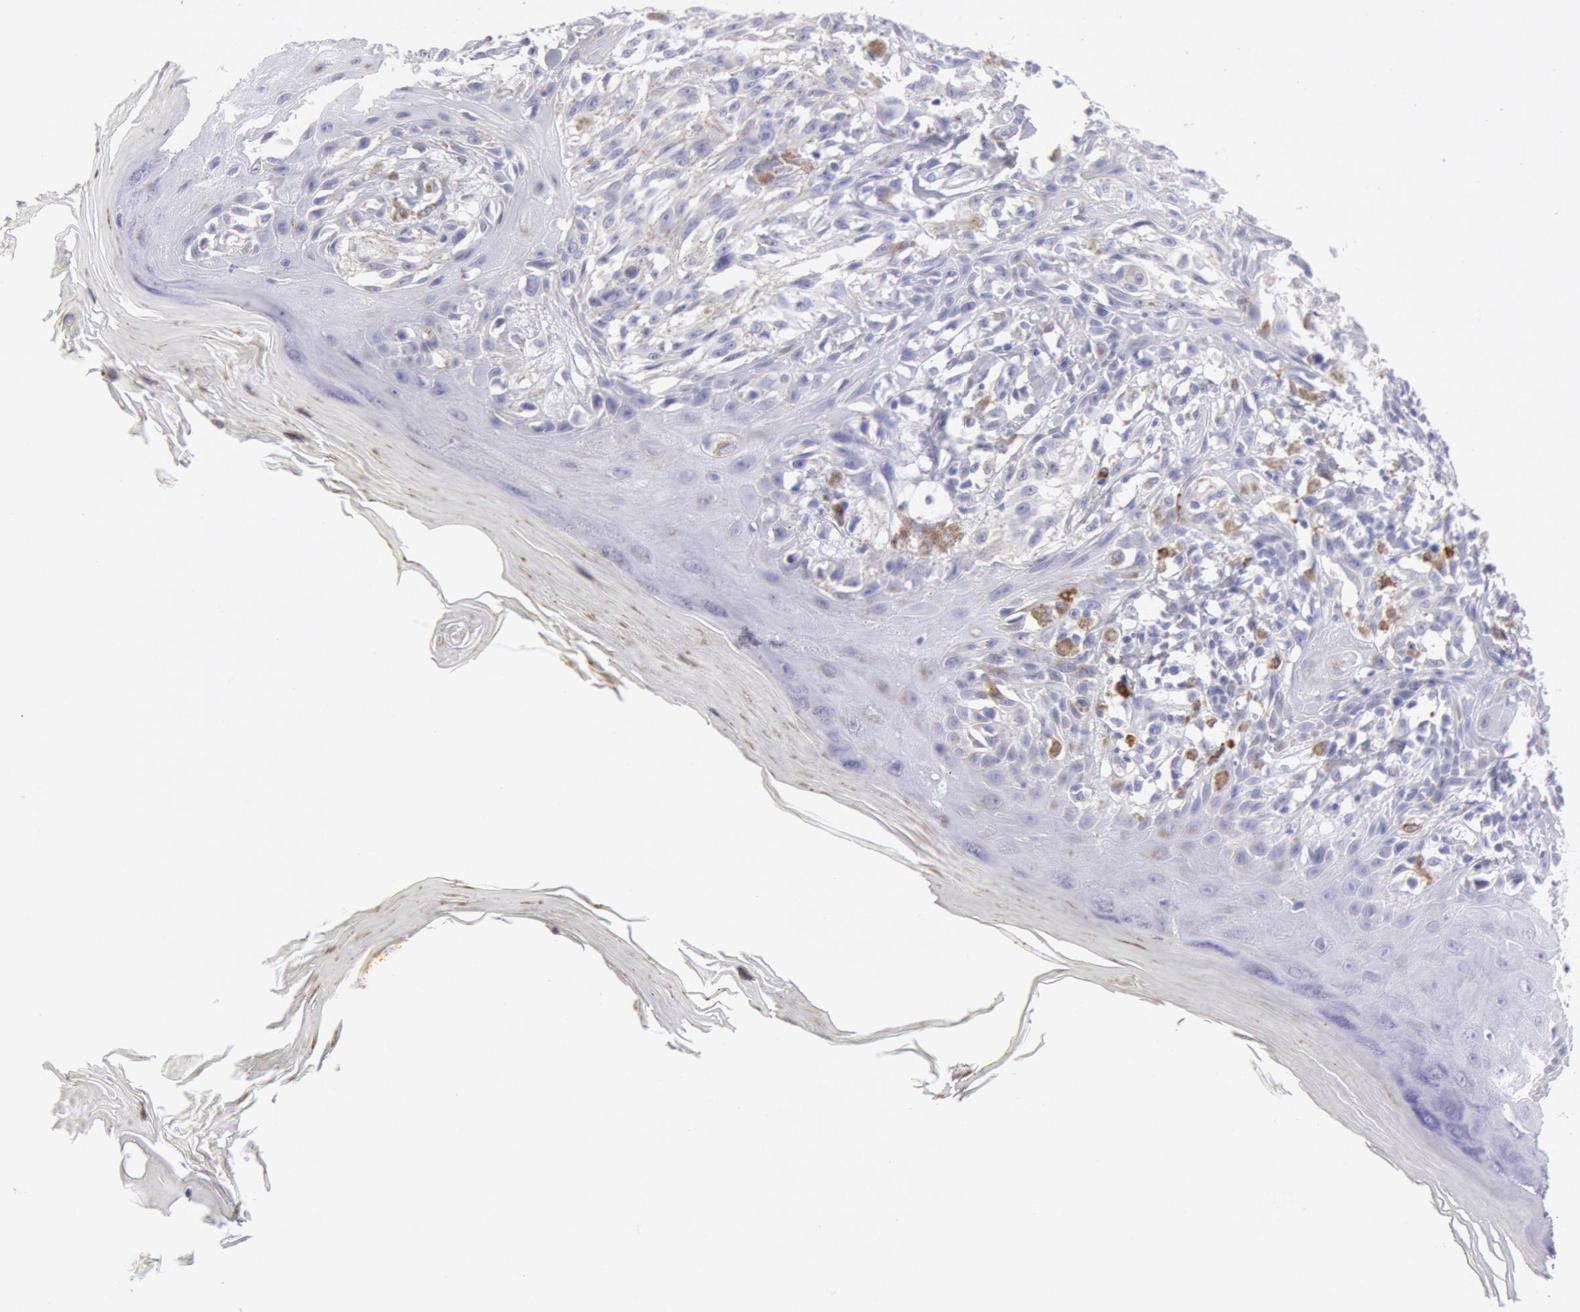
{"staining": {"intensity": "negative", "quantity": "none", "location": "none"}, "tissue": "melanoma", "cell_type": "Tumor cells", "image_type": "cancer", "snomed": [{"axis": "morphology", "description": "Malignant melanoma, NOS"}, {"axis": "topography", "description": "Skin"}], "caption": "Protein analysis of melanoma demonstrates no significant expression in tumor cells.", "gene": "FCN1", "patient": {"sex": "female", "age": 77}}